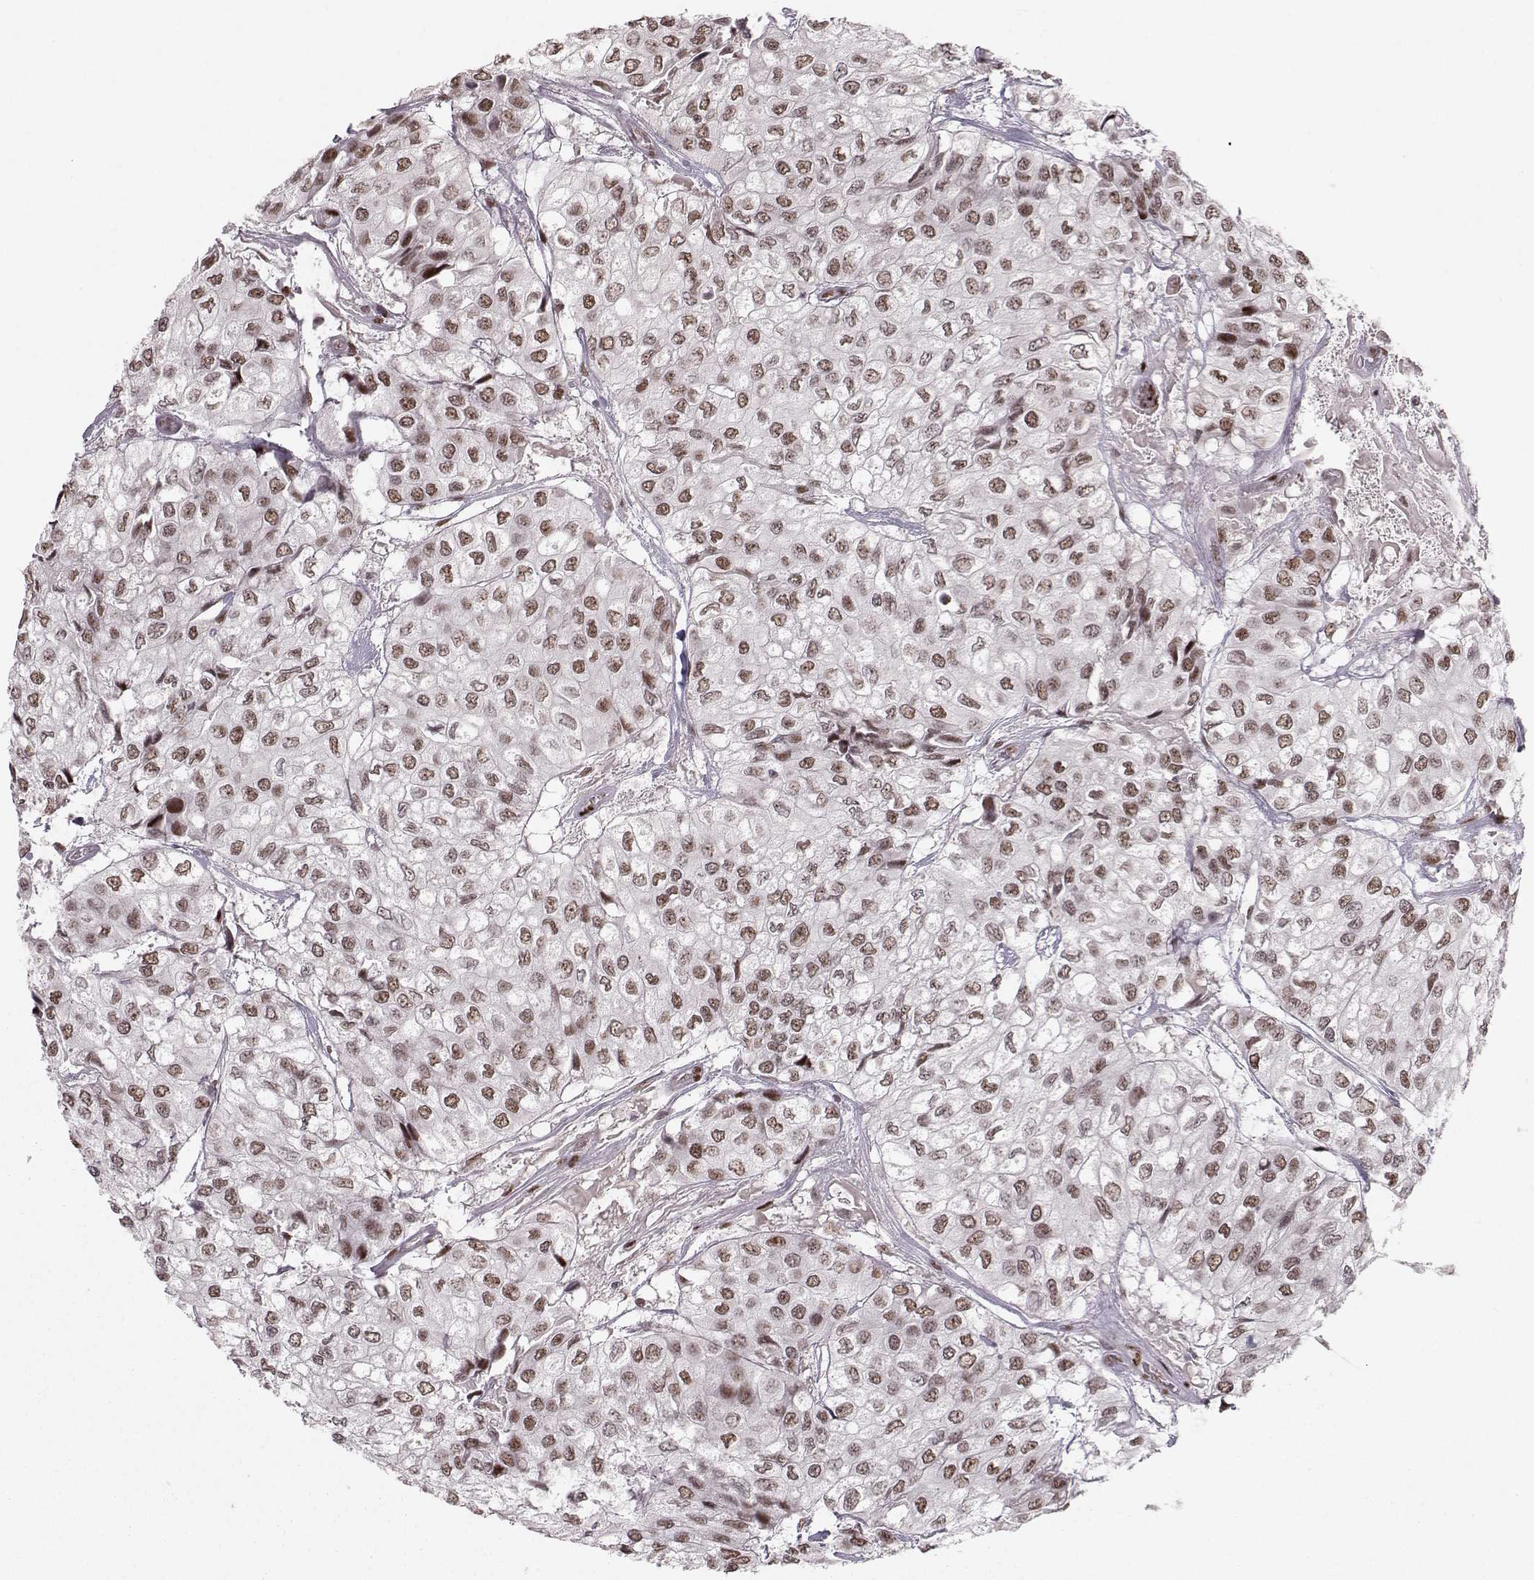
{"staining": {"intensity": "moderate", "quantity": "25%-75%", "location": "nuclear"}, "tissue": "urothelial cancer", "cell_type": "Tumor cells", "image_type": "cancer", "snomed": [{"axis": "morphology", "description": "Urothelial carcinoma, High grade"}, {"axis": "topography", "description": "Urinary bladder"}], "caption": "Immunohistochemical staining of urothelial carcinoma (high-grade) reveals medium levels of moderate nuclear protein expression in approximately 25%-75% of tumor cells.", "gene": "SNAPC2", "patient": {"sex": "male", "age": 73}}